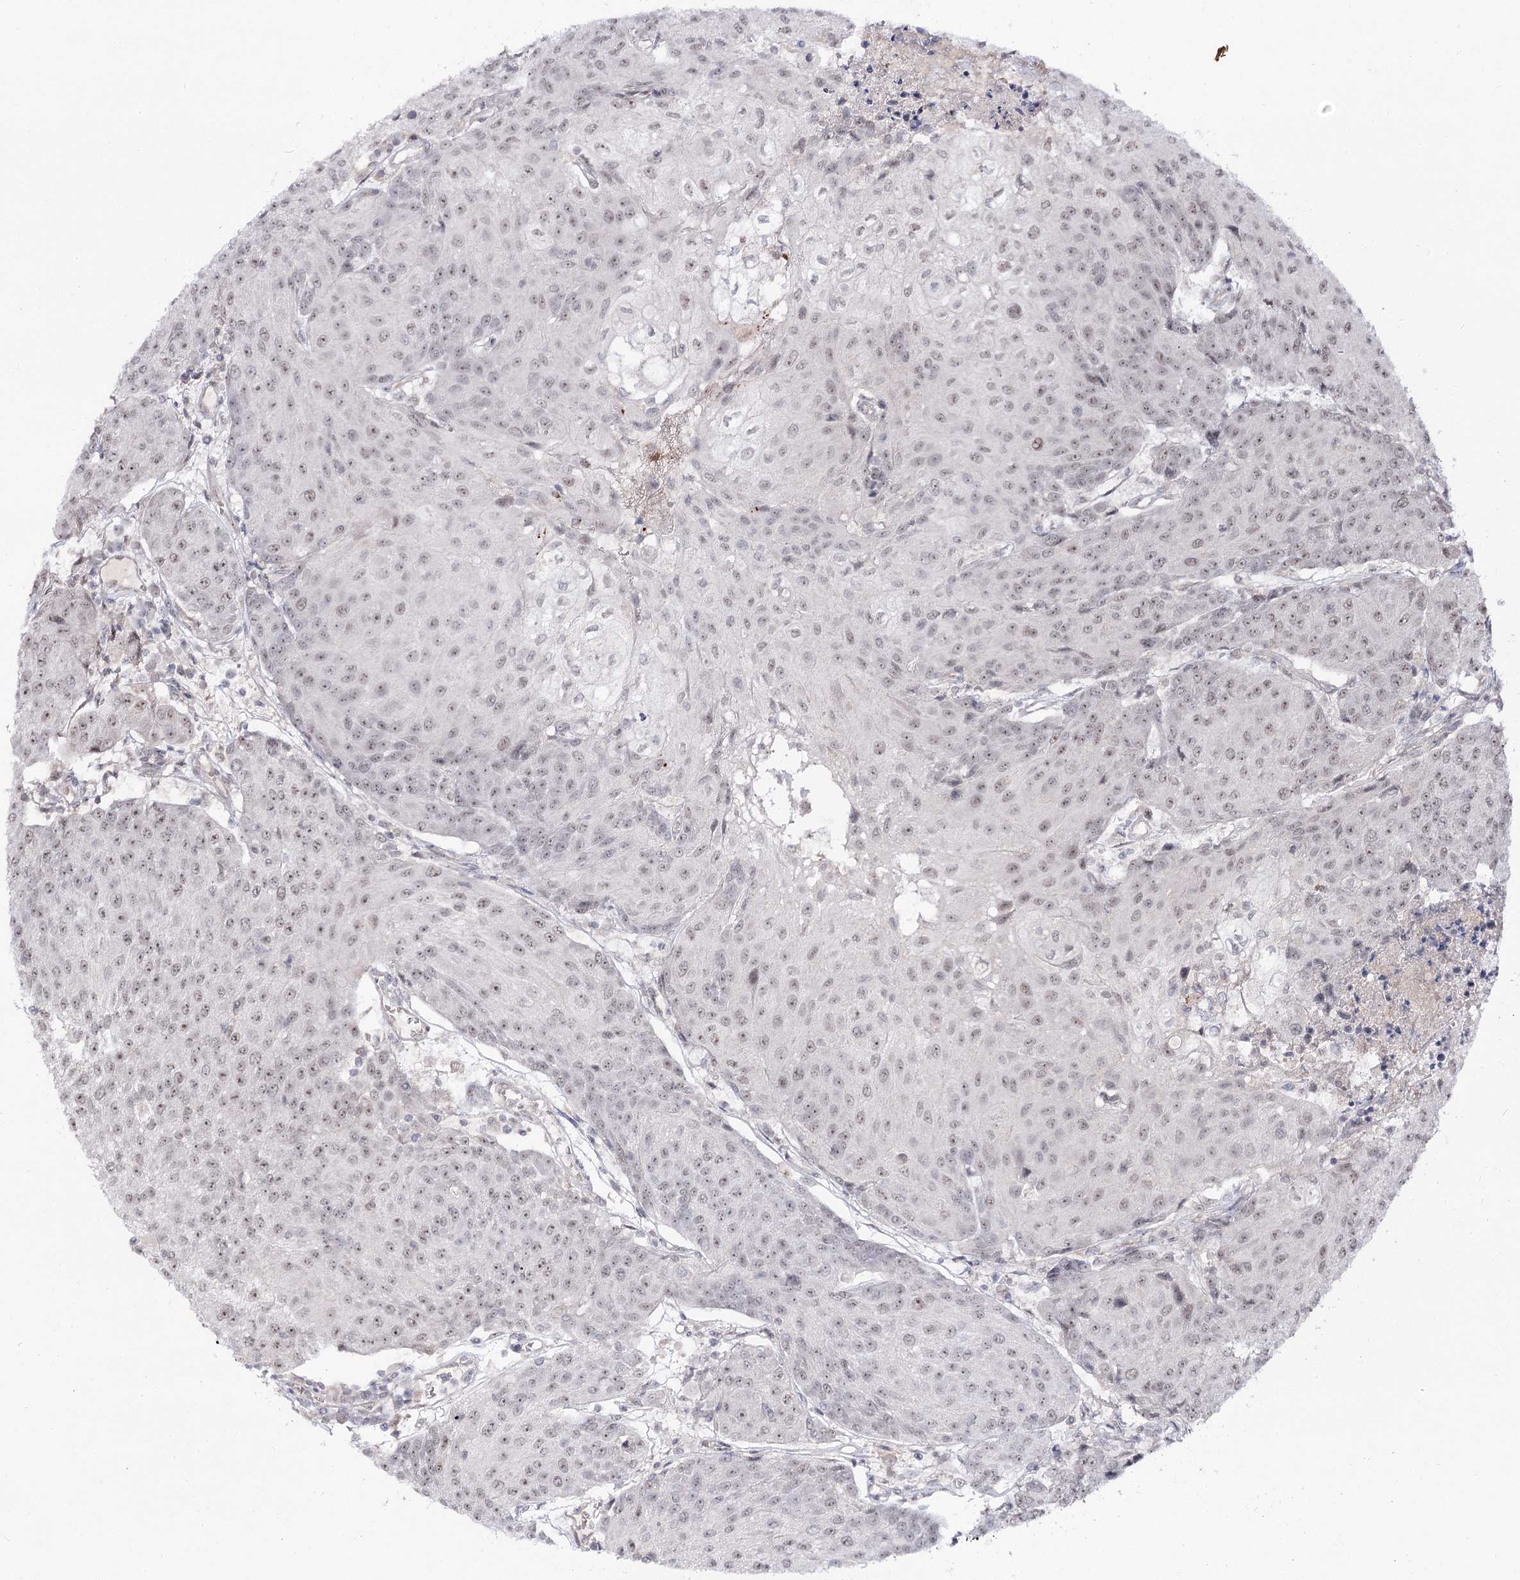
{"staining": {"intensity": "weak", "quantity": ">75%", "location": "nuclear"}, "tissue": "urothelial cancer", "cell_type": "Tumor cells", "image_type": "cancer", "snomed": [{"axis": "morphology", "description": "Urothelial carcinoma, High grade"}, {"axis": "topography", "description": "Urinary bladder"}], "caption": "A histopathology image showing weak nuclear staining in approximately >75% of tumor cells in urothelial cancer, as visualized by brown immunohistochemical staining.", "gene": "RRP9", "patient": {"sex": "female", "age": 85}}